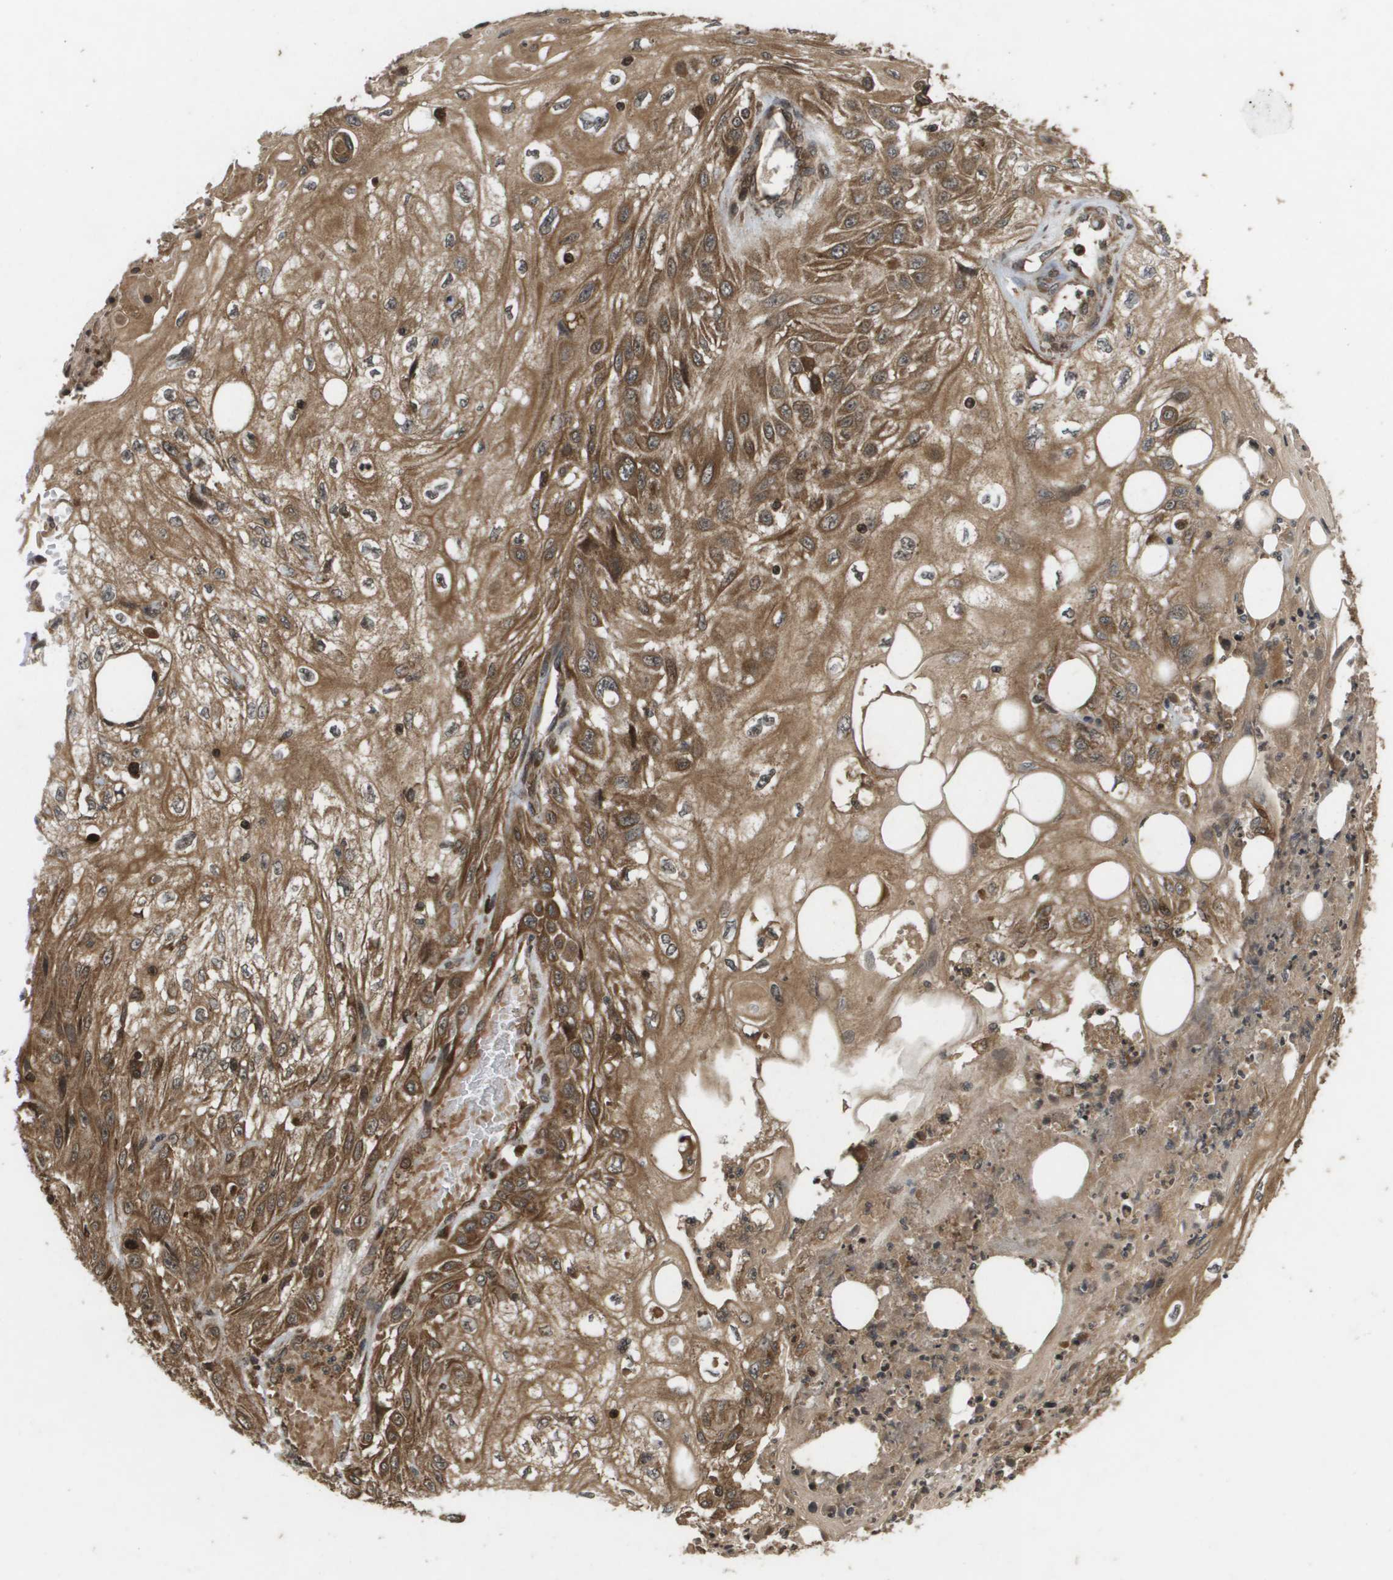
{"staining": {"intensity": "moderate", "quantity": ">75%", "location": "cytoplasmic/membranous"}, "tissue": "skin cancer", "cell_type": "Tumor cells", "image_type": "cancer", "snomed": [{"axis": "morphology", "description": "Squamous cell carcinoma, NOS"}, {"axis": "topography", "description": "Skin"}], "caption": "Skin cancer was stained to show a protein in brown. There is medium levels of moderate cytoplasmic/membranous staining in about >75% of tumor cells. The staining was performed using DAB (3,3'-diaminobenzidine), with brown indicating positive protein expression. Nuclei are stained blue with hematoxylin.", "gene": "KIF11", "patient": {"sex": "male", "age": 75}}